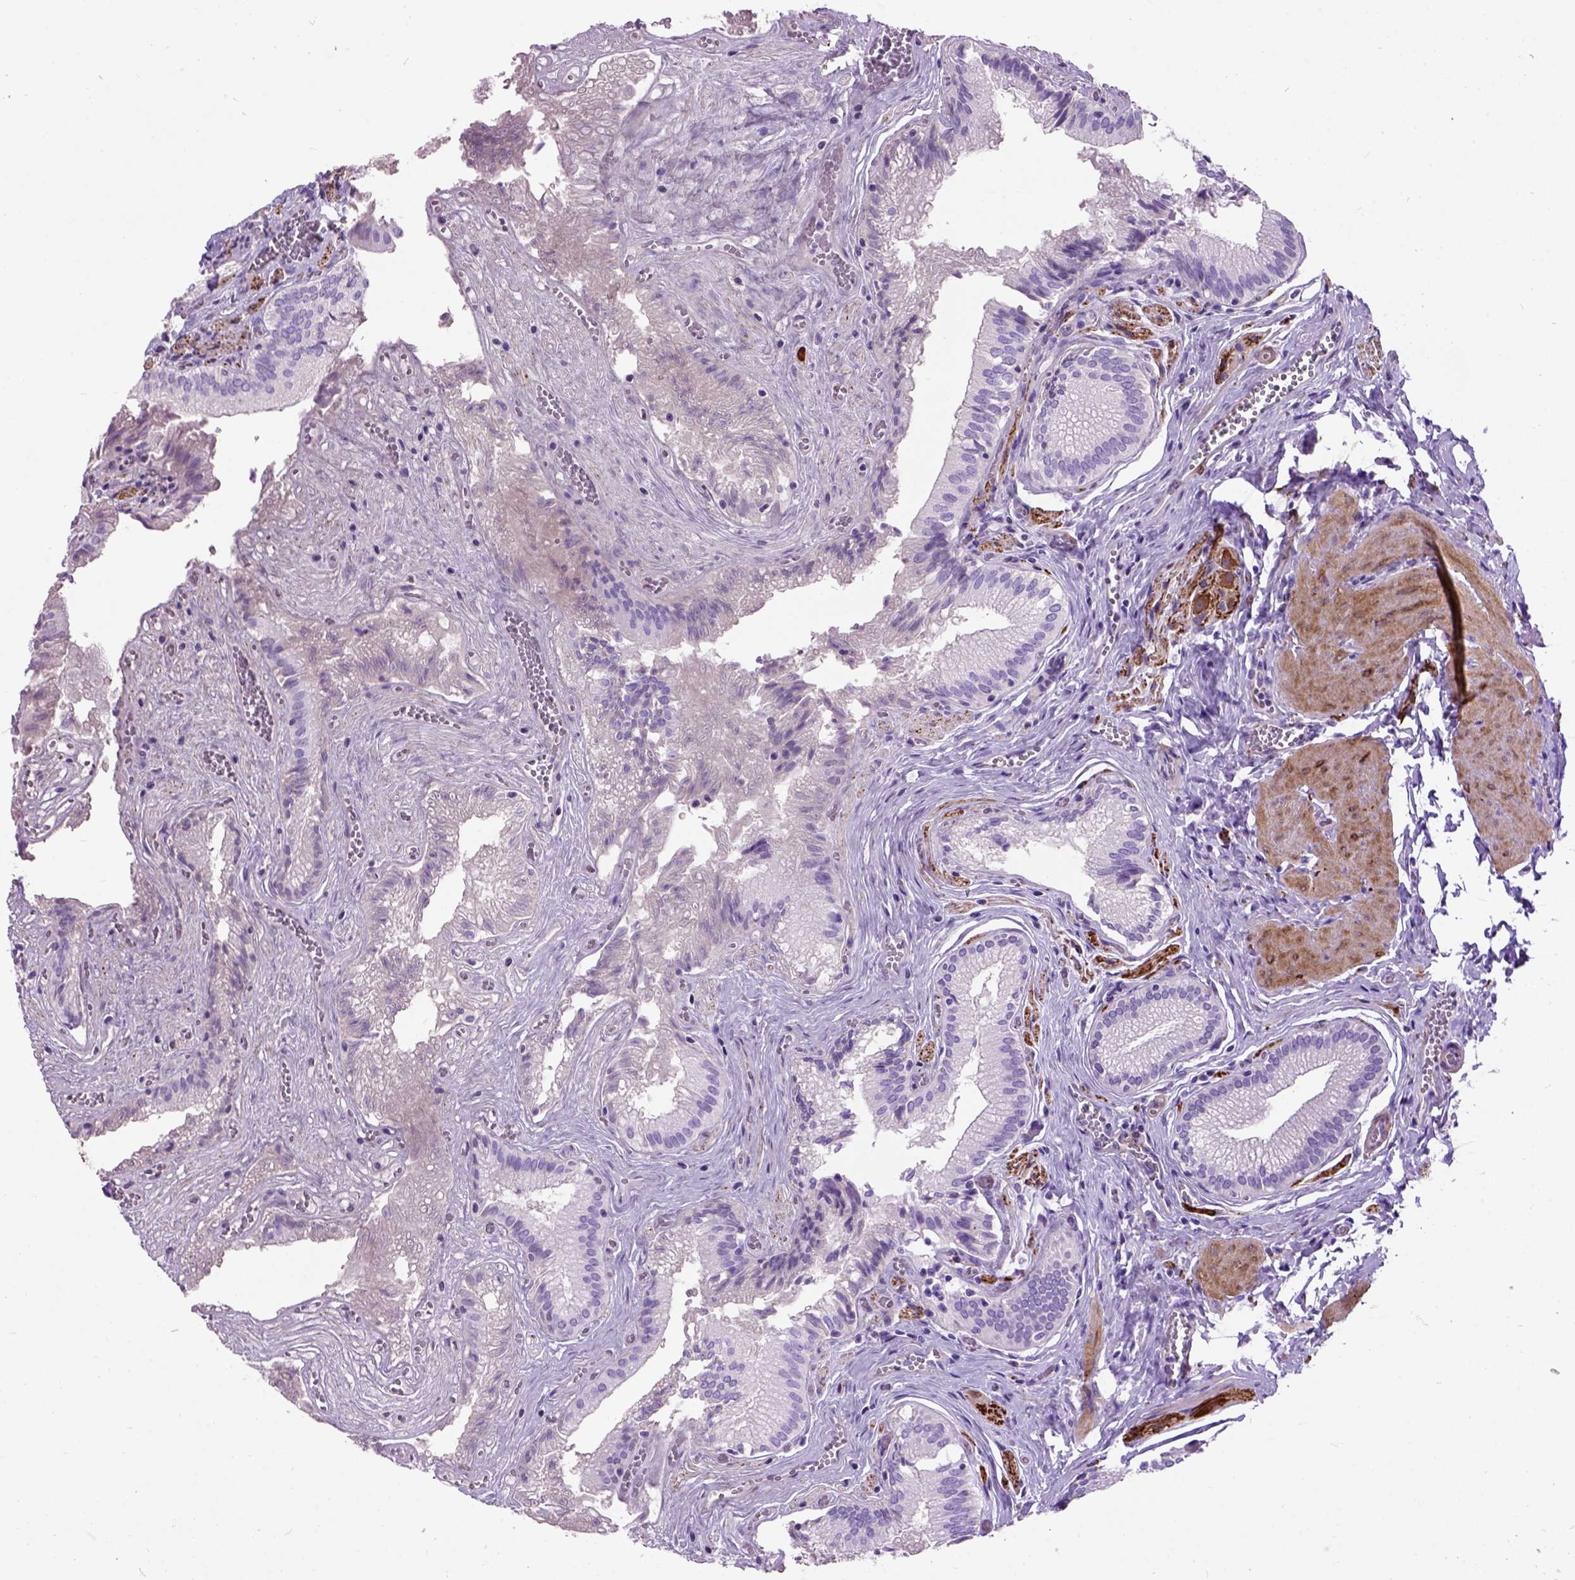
{"staining": {"intensity": "negative", "quantity": "none", "location": "none"}, "tissue": "gallbladder", "cell_type": "Glandular cells", "image_type": "normal", "snomed": [{"axis": "morphology", "description": "Normal tissue, NOS"}, {"axis": "topography", "description": "Gallbladder"}, {"axis": "topography", "description": "Peripheral nerve tissue"}], "caption": "Immunohistochemistry (IHC) of benign human gallbladder displays no staining in glandular cells.", "gene": "MAPT", "patient": {"sex": "male", "age": 17}}